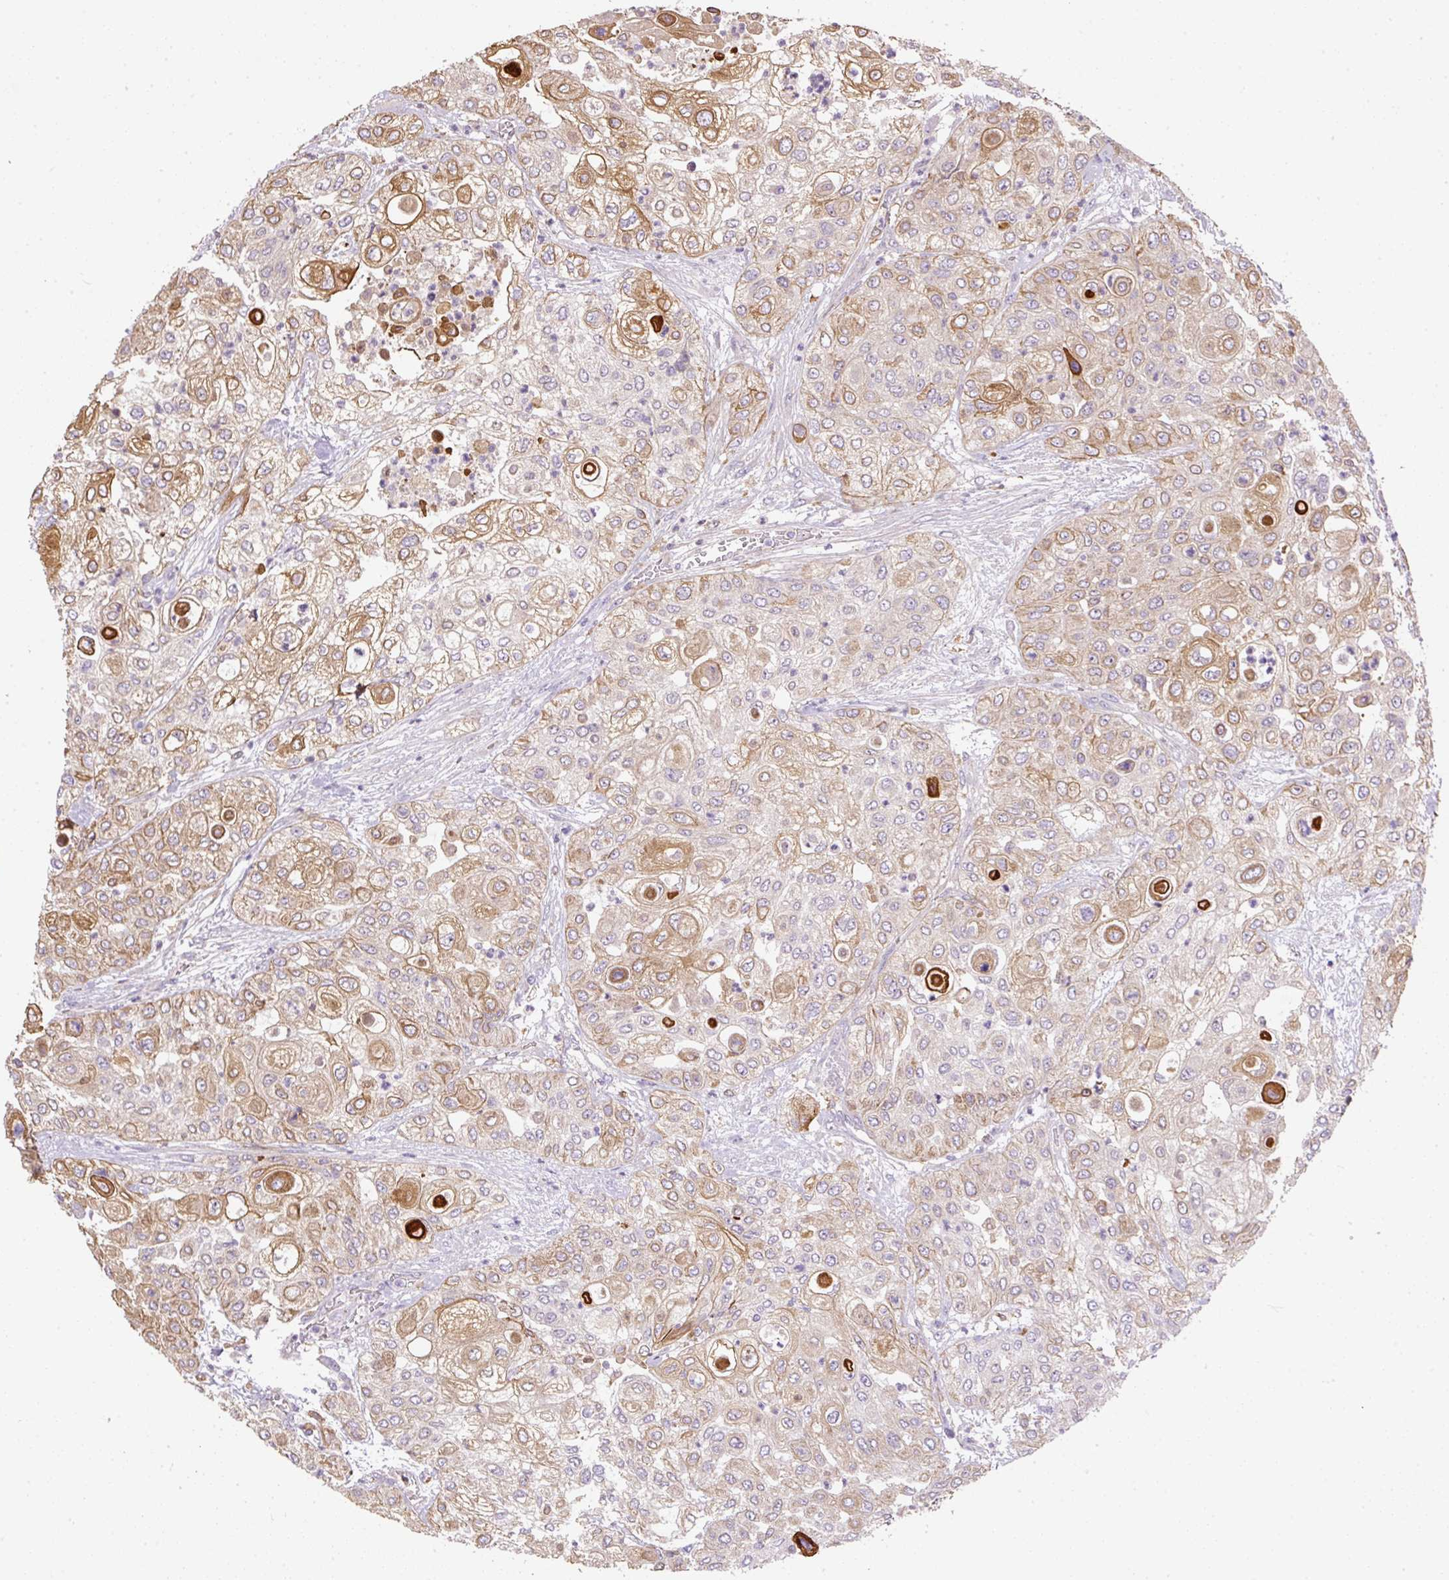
{"staining": {"intensity": "moderate", "quantity": "25%-75%", "location": "cytoplasmic/membranous"}, "tissue": "urothelial cancer", "cell_type": "Tumor cells", "image_type": "cancer", "snomed": [{"axis": "morphology", "description": "Urothelial carcinoma, High grade"}, {"axis": "topography", "description": "Urinary bladder"}], "caption": "High-grade urothelial carcinoma stained for a protein demonstrates moderate cytoplasmic/membranous positivity in tumor cells.", "gene": "DAPK1", "patient": {"sex": "female", "age": 79}}